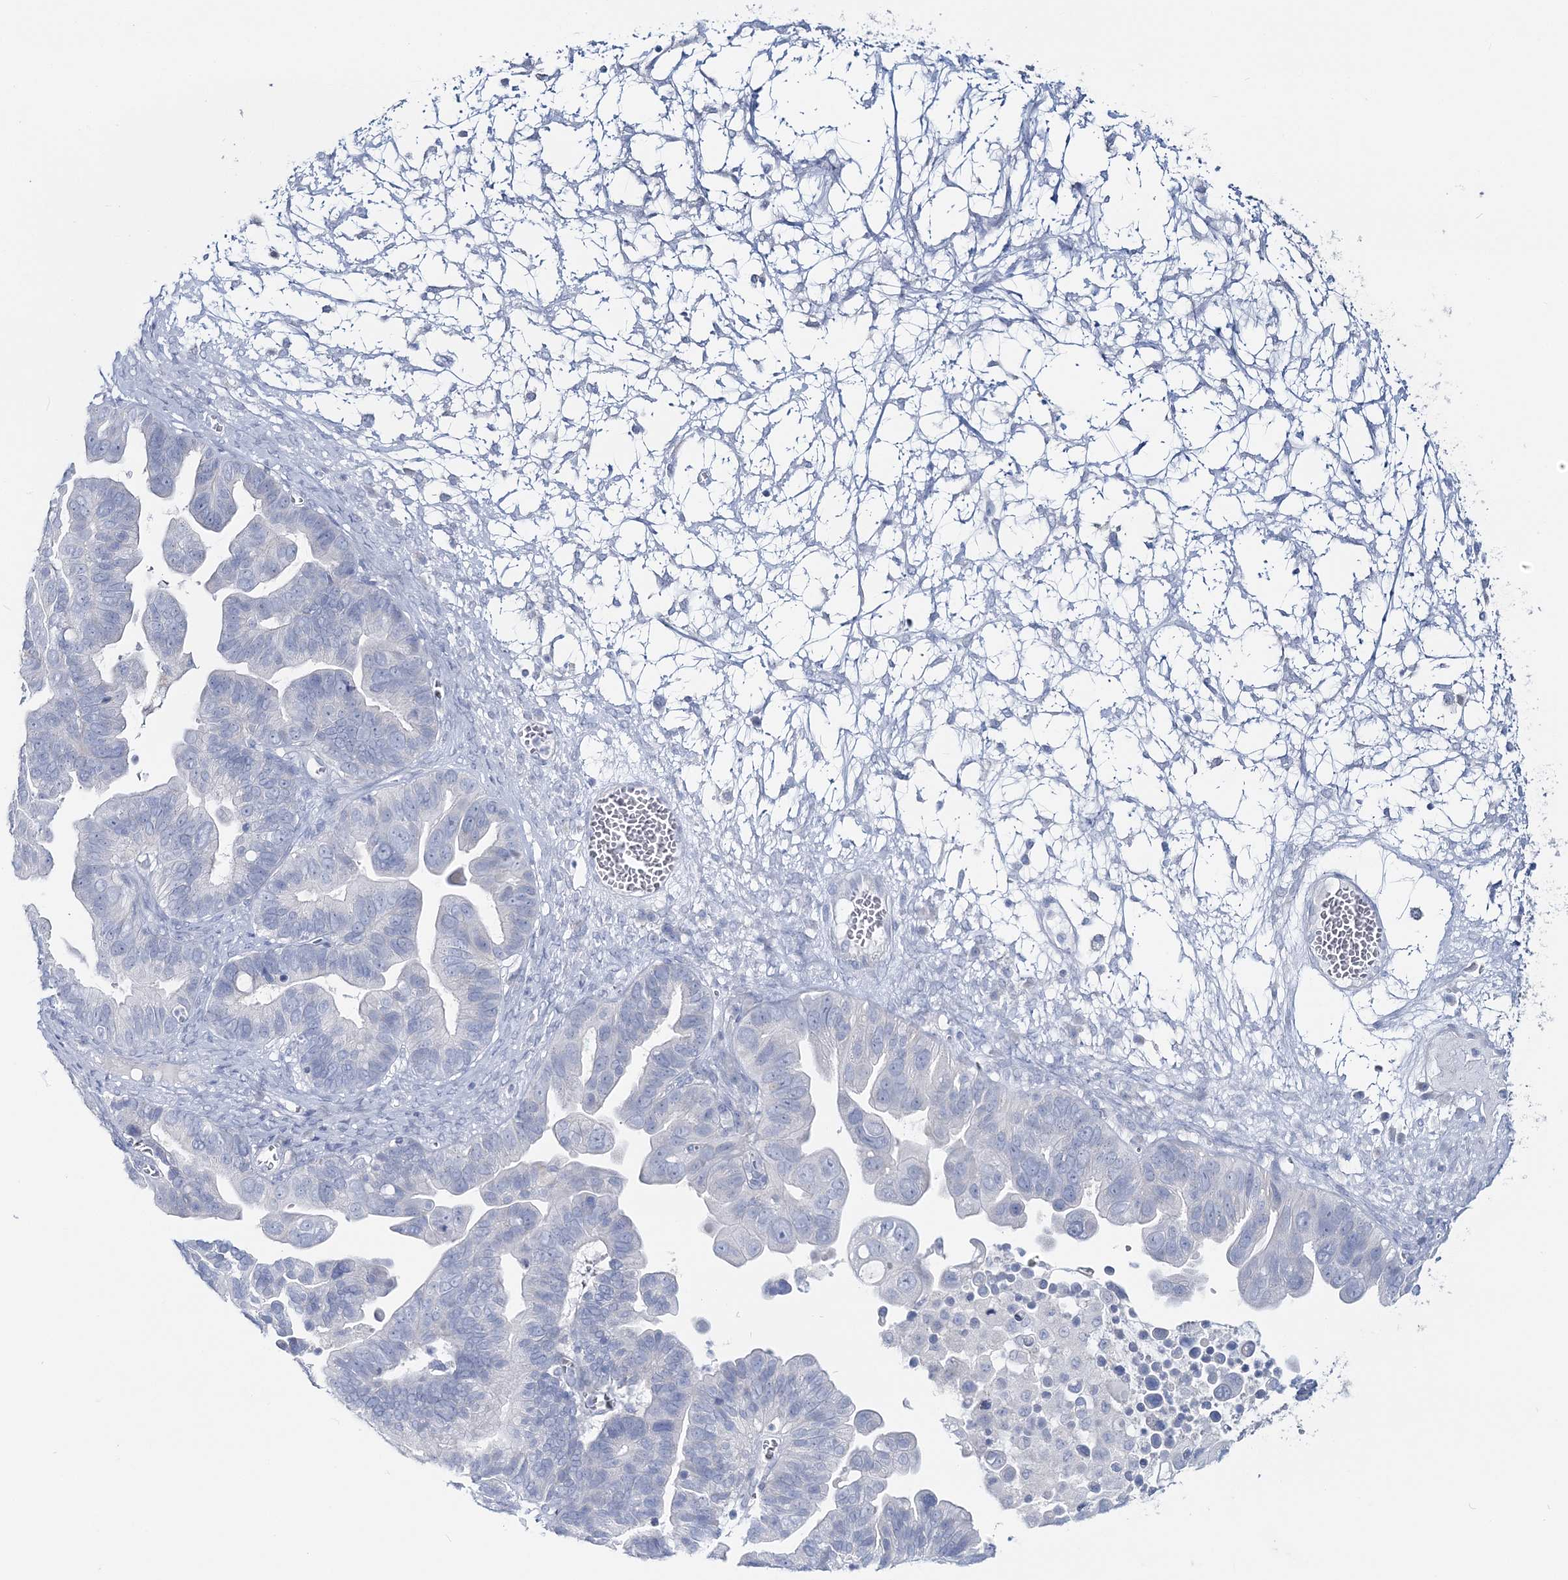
{"staining": {"intensity": "negative", "quantity": "none", "location": "none"}, "tissue": "ovarian cancer", "cell_type": "Tumor cells", "image_type": "cancer", "snomed": [{"axis": "morphology", "description": "Cystadenocarcinoma, serous, NOS"}, {"axis": "topography", "description": "Ovary"}], "caption": "Immunohistochemistry (IHC) of ovarian cancer demonstrates no expression in tumor cells.", "gene": "CYP3A4", "patient": {"sex": "female", "age": 56}}